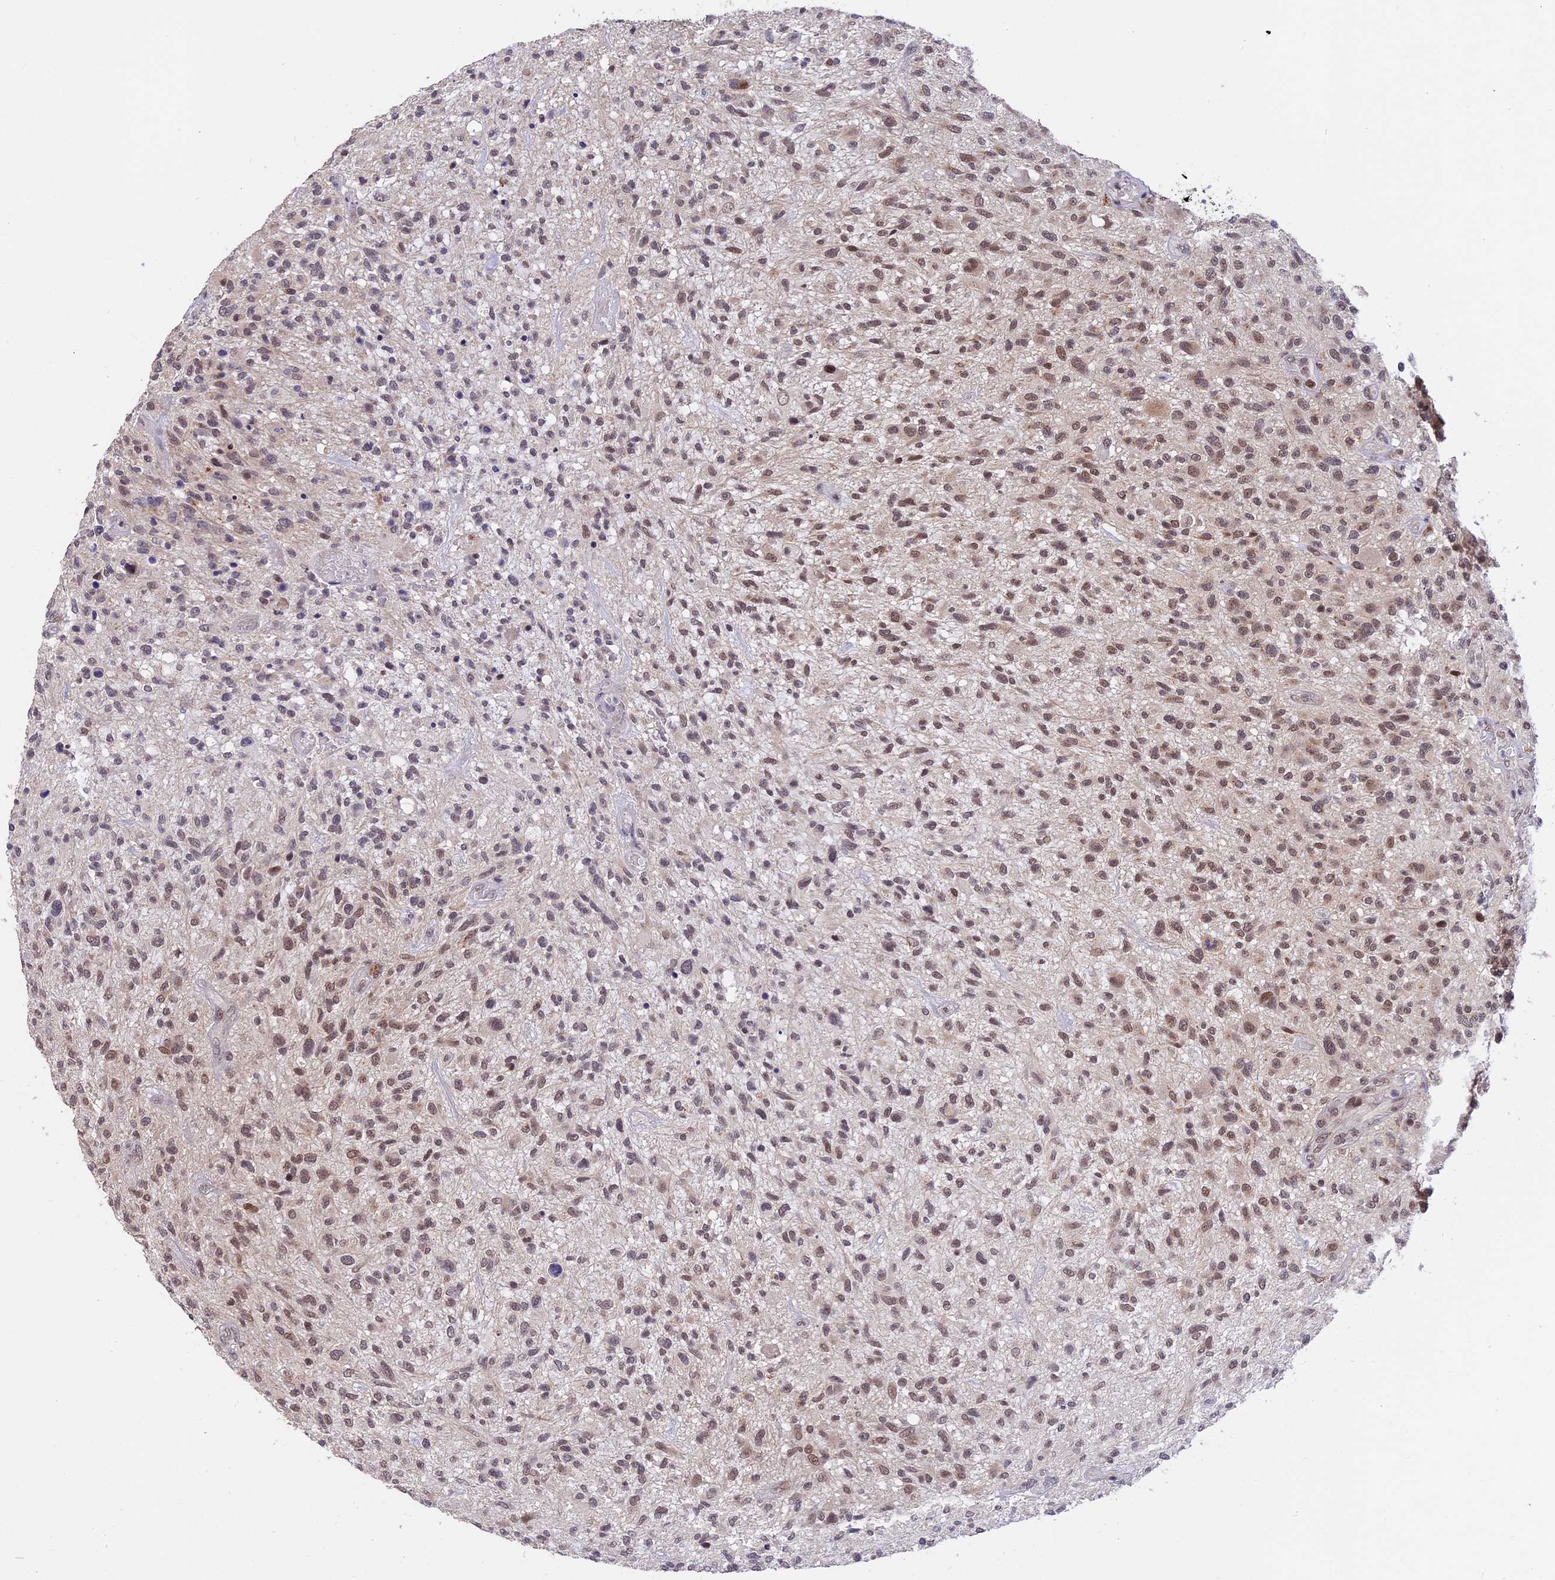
{"staining": {"intensity": "moderate", "quantity": "25%-75%", "location": "nuclear"}, "tissue": "glioma", "cell_type": "Tumor cells", "image_type": "cancer", "snomed": [{"axis": "morphology", "description": "Glioma, malignant, High grade"}, {"axis": "topography", "description": "Brain"}], "caption": "Immunohistochemical staining of human glioma displays medium levels of moderate nuclear protein expression in about 25%-75% of tumor cells.", "gene": "POLR2C", "patient": {"sex": "male", "age": 47}}